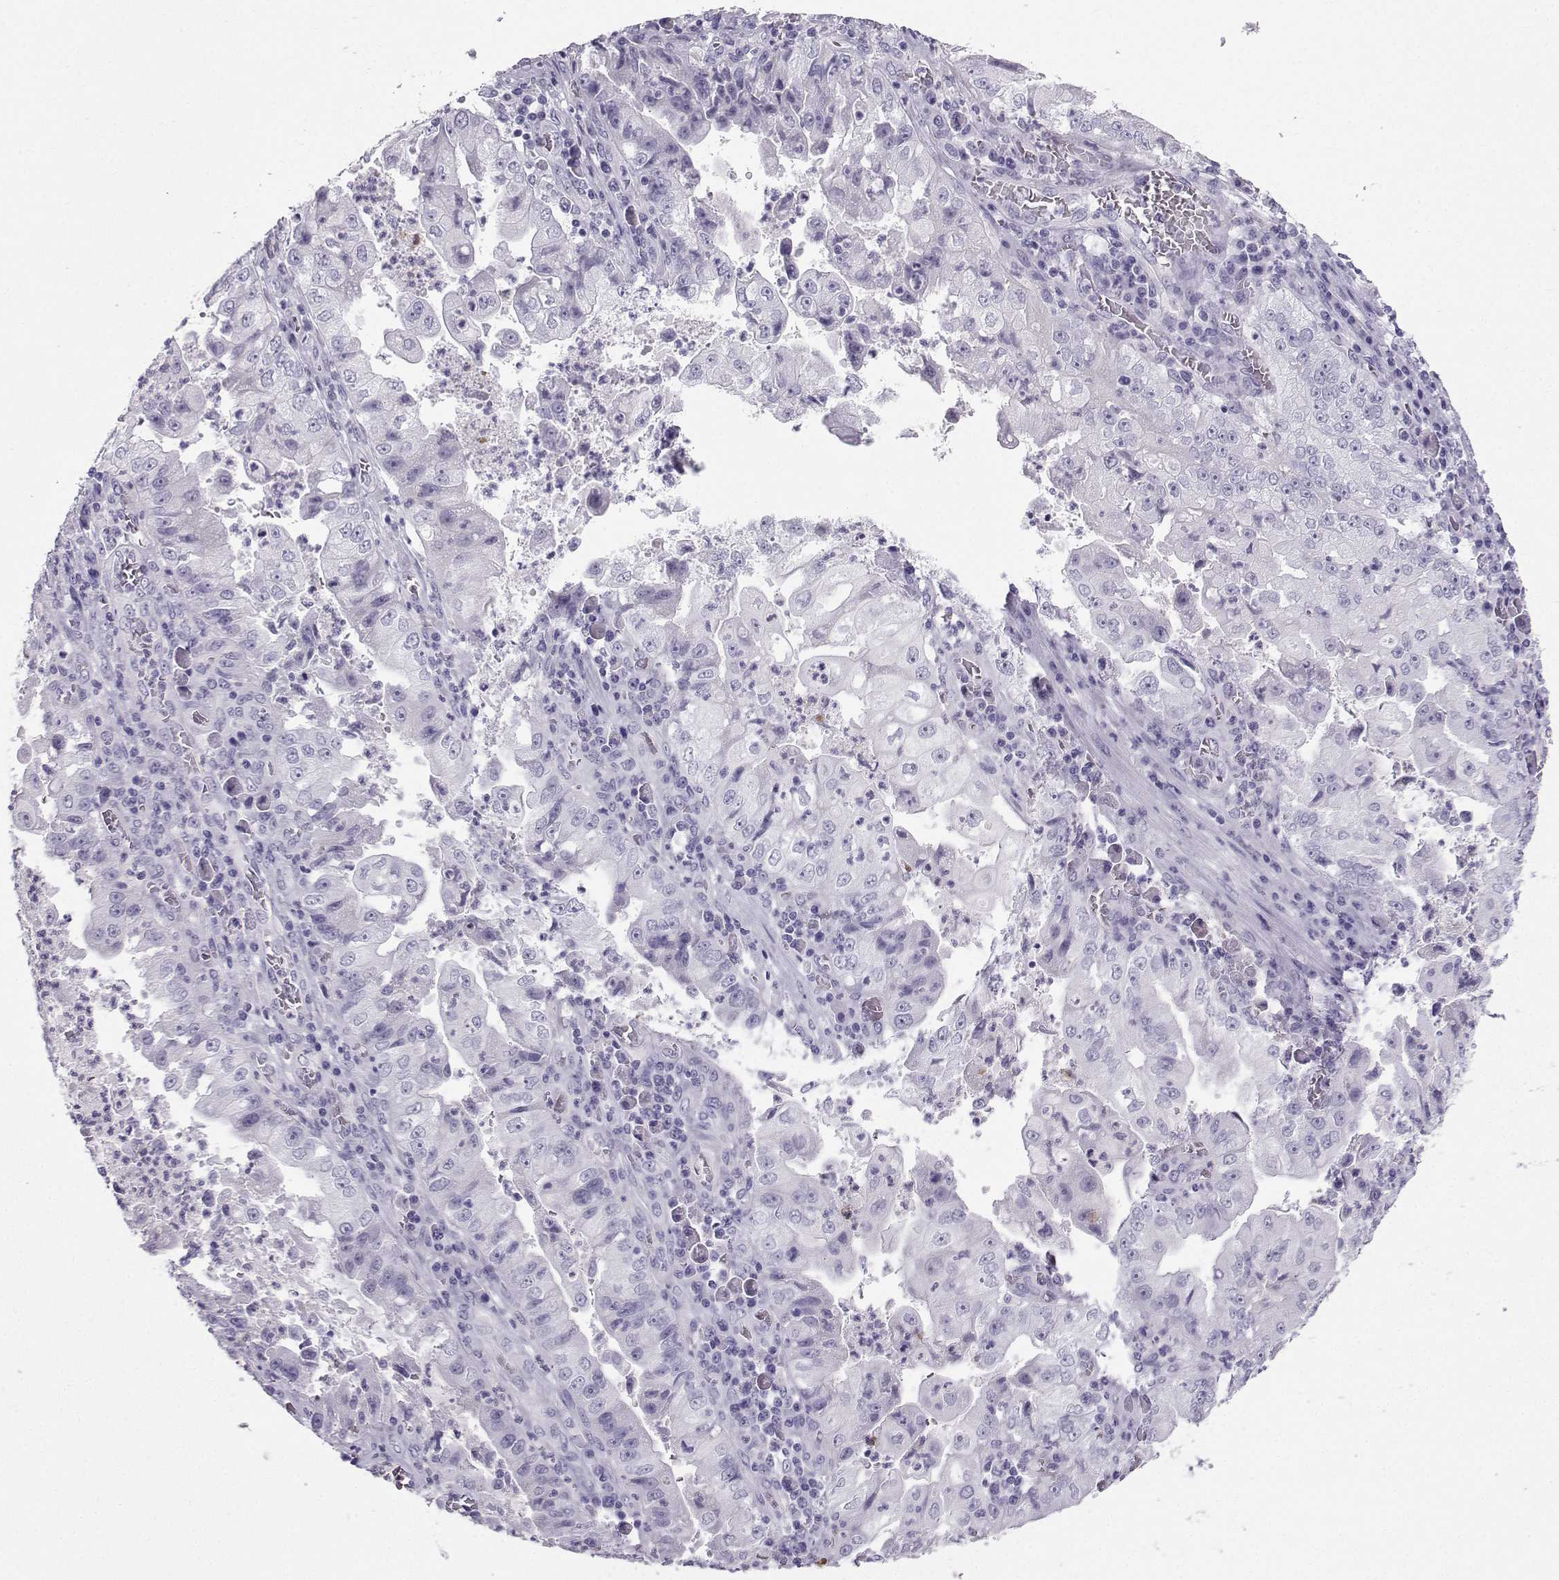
{"staining": {"intensity": "negative", "quantity": "none", "location": "none"}, "tissue": "stomach cancer", "cell_type": "Tumor cells", "image_type": "cancer", "snomed": [{"axis": "morphology", "description": "Adenocarcinoma, NOS"}, {"axis": "topography", "description": "Stomach"}], "caption": "Immunohistochemistry (IHC) of stomach adenocarcinoma shows no staining in tumor cells.", "gene": "IQCD", "patient": {"sex": "male", "age": 76}}